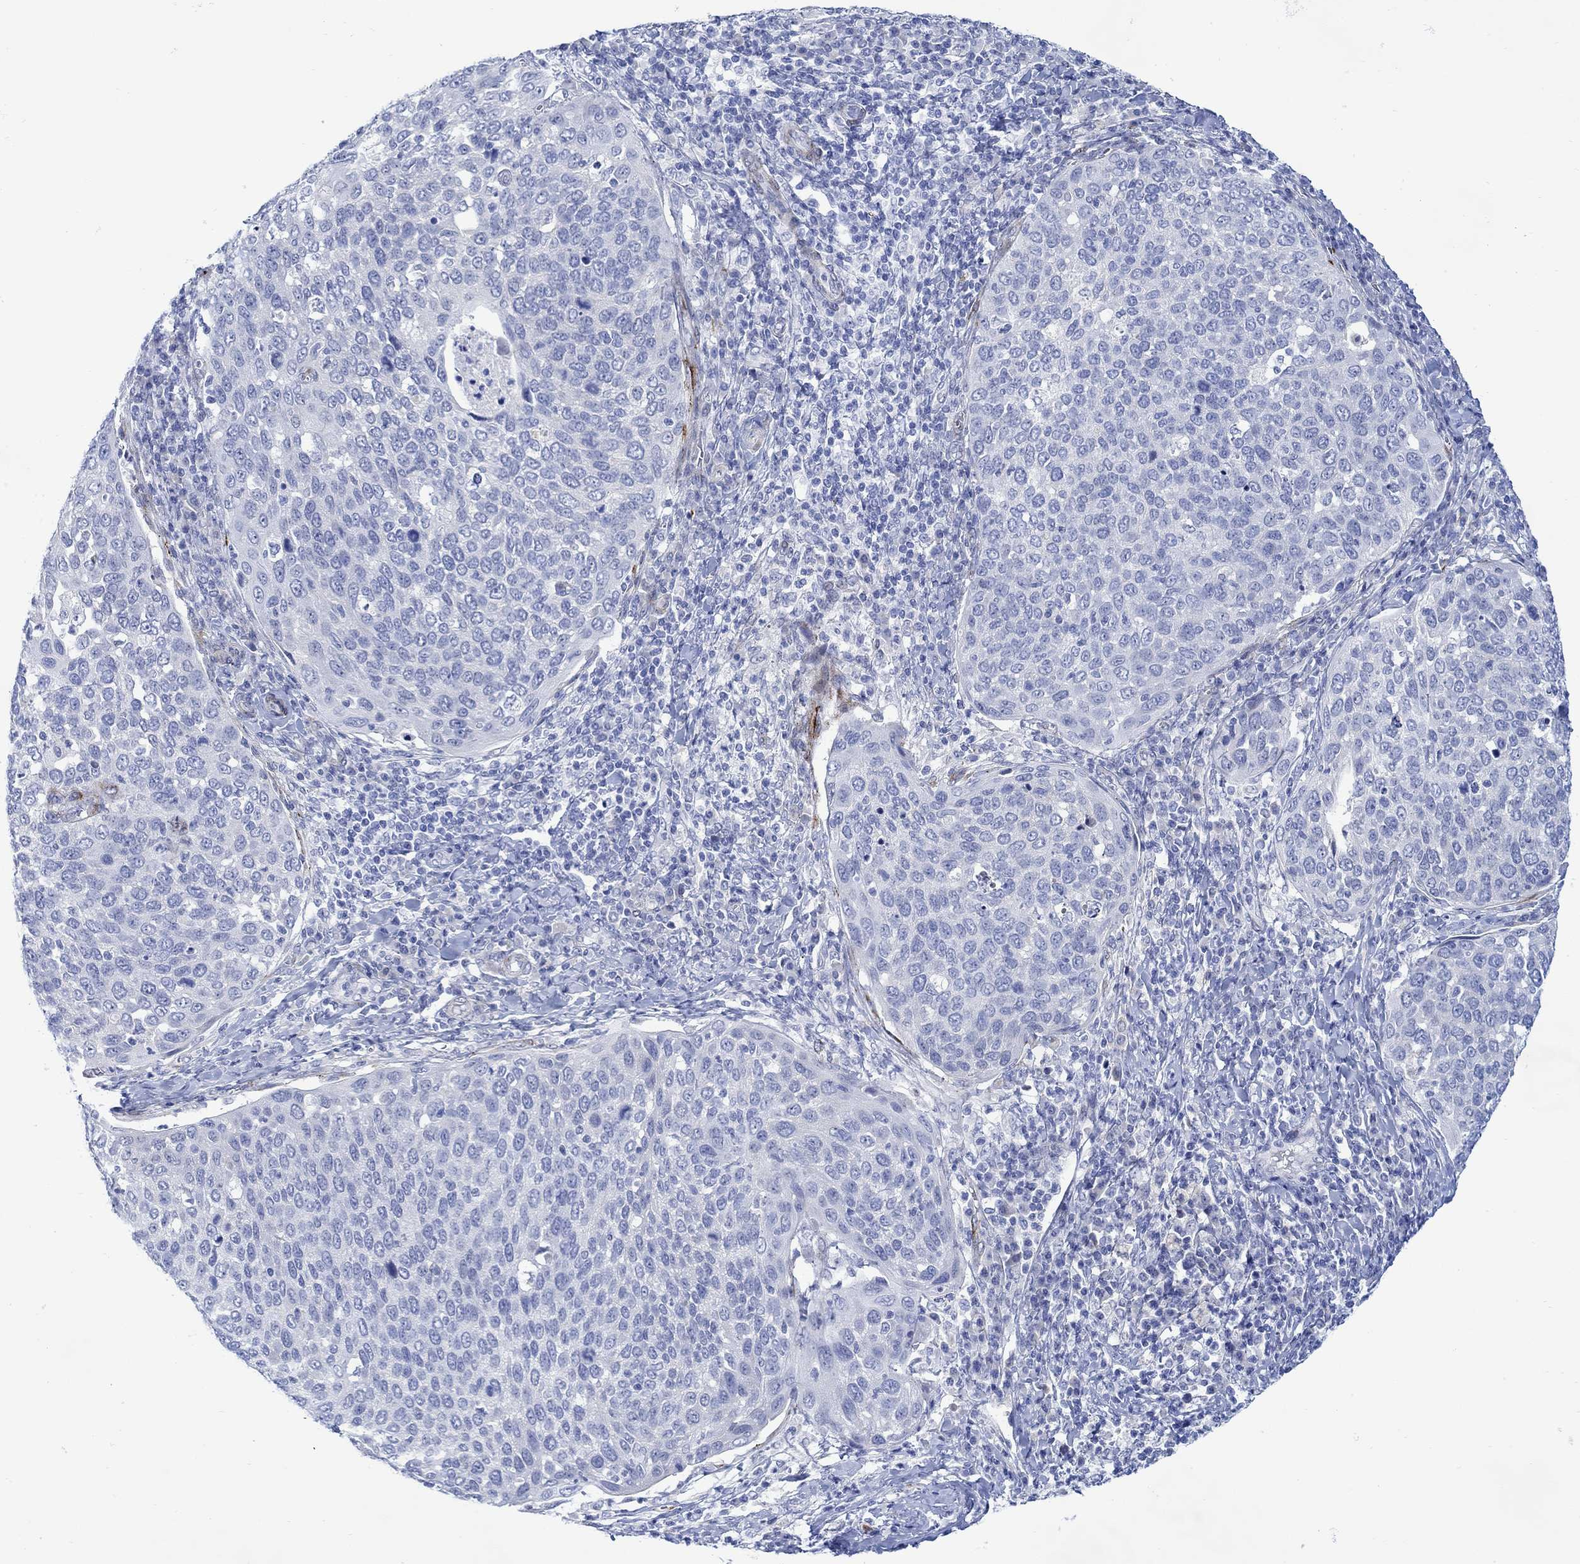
{"staining": {"intensity": "negative", "quantity": "none", "location": "none"}, "tissue": "cervical cancer", "cell_type": "Tumor cells", "image_type": "cancer", "snomed": [{"axis": "morphology", "description": "Squamous cell carcinoma, NOS"}, {"axis": "topography", "description": "Cervix"}], "caption": "Immunohistochemistry (IHC) micrograph of cervical cancer stained for a protein (brown), which shows no staining in tumor cells.", "gene": "KSR2", "patient": {"sex": "female", "age": 54}}